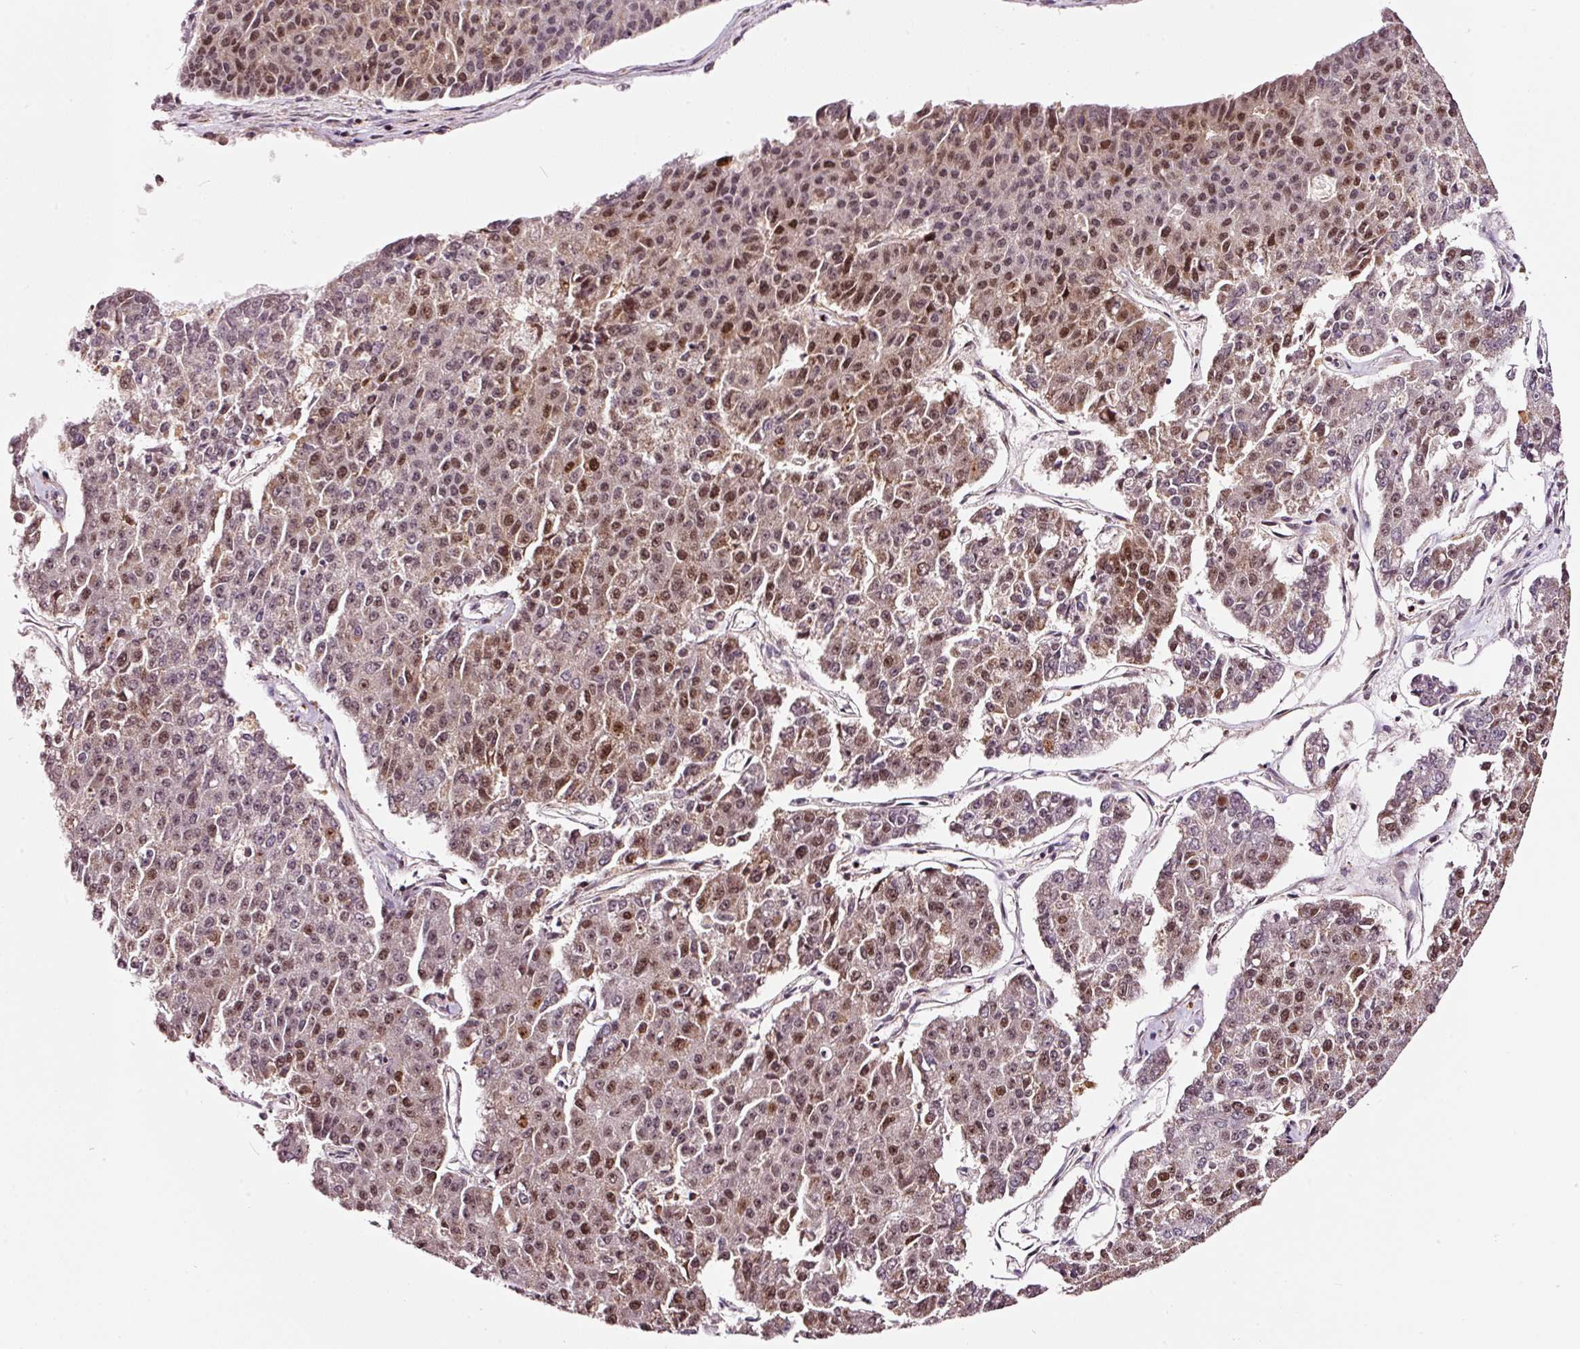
{"staining": {"intensity": "moderate", "quantity": ">75%", "location": "nuclear"}, "tissue": "pancreatic cancer", "cell_type": "Tumor cells", "image_type": "cancer", "snomed": [{"axis": "morphology", "description": "Adenocarcinoma, NOS"}, {"axis": "topography", "description": "Pancreas"}], "caption": "Pancreatic adenocarcinoma stained with immunohistochemistry exhibits moderate nuclear expression in about >75% of tumor cells.", "gene": "RFC4", "patient": {"sex": "male", "age": 50}}